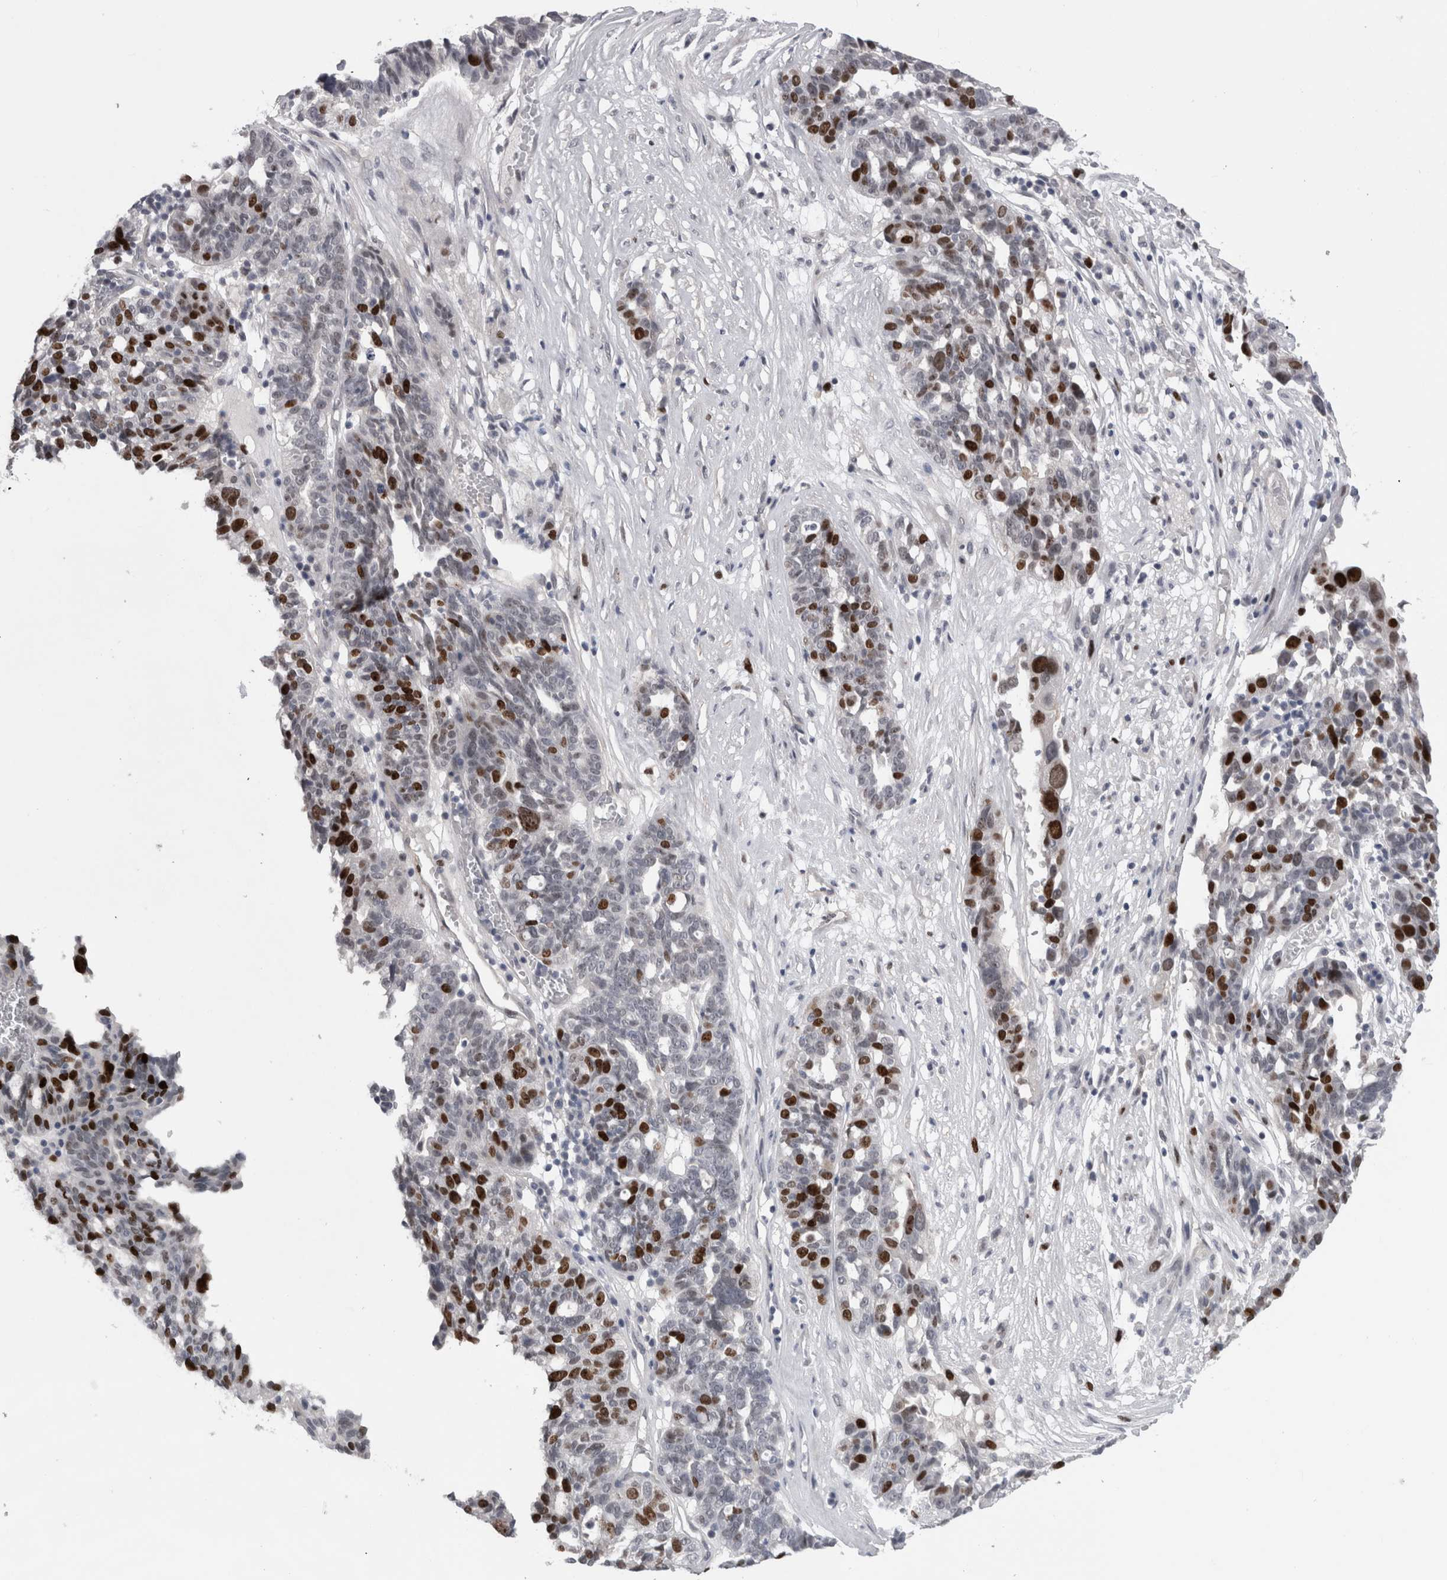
{"staining": {"intensity": "strong", "quantity": "25%-75%", "location": "nuclear"}, "tissue": "ovarian cancer", "cell_type": "Tumor cells", "image_type": "cancer", "snomed": [{"axis": "morphology", "description": "Cystadenocarcinoma, serous, NOS"}, {"axis": "topography", "description": "Ovary"}], "caption": "Immunohistochemical staining of human ovarian cancer (serous cystadenocarcinoma) exhibits high levels of strong nuclear protein staining in approximately 25%-75% of tumor cells. (DAB = brown stain, brightfield microscopy at high magnification).", "gene": "KIF18B", "patient": {"sex": "female", "age": 59}}